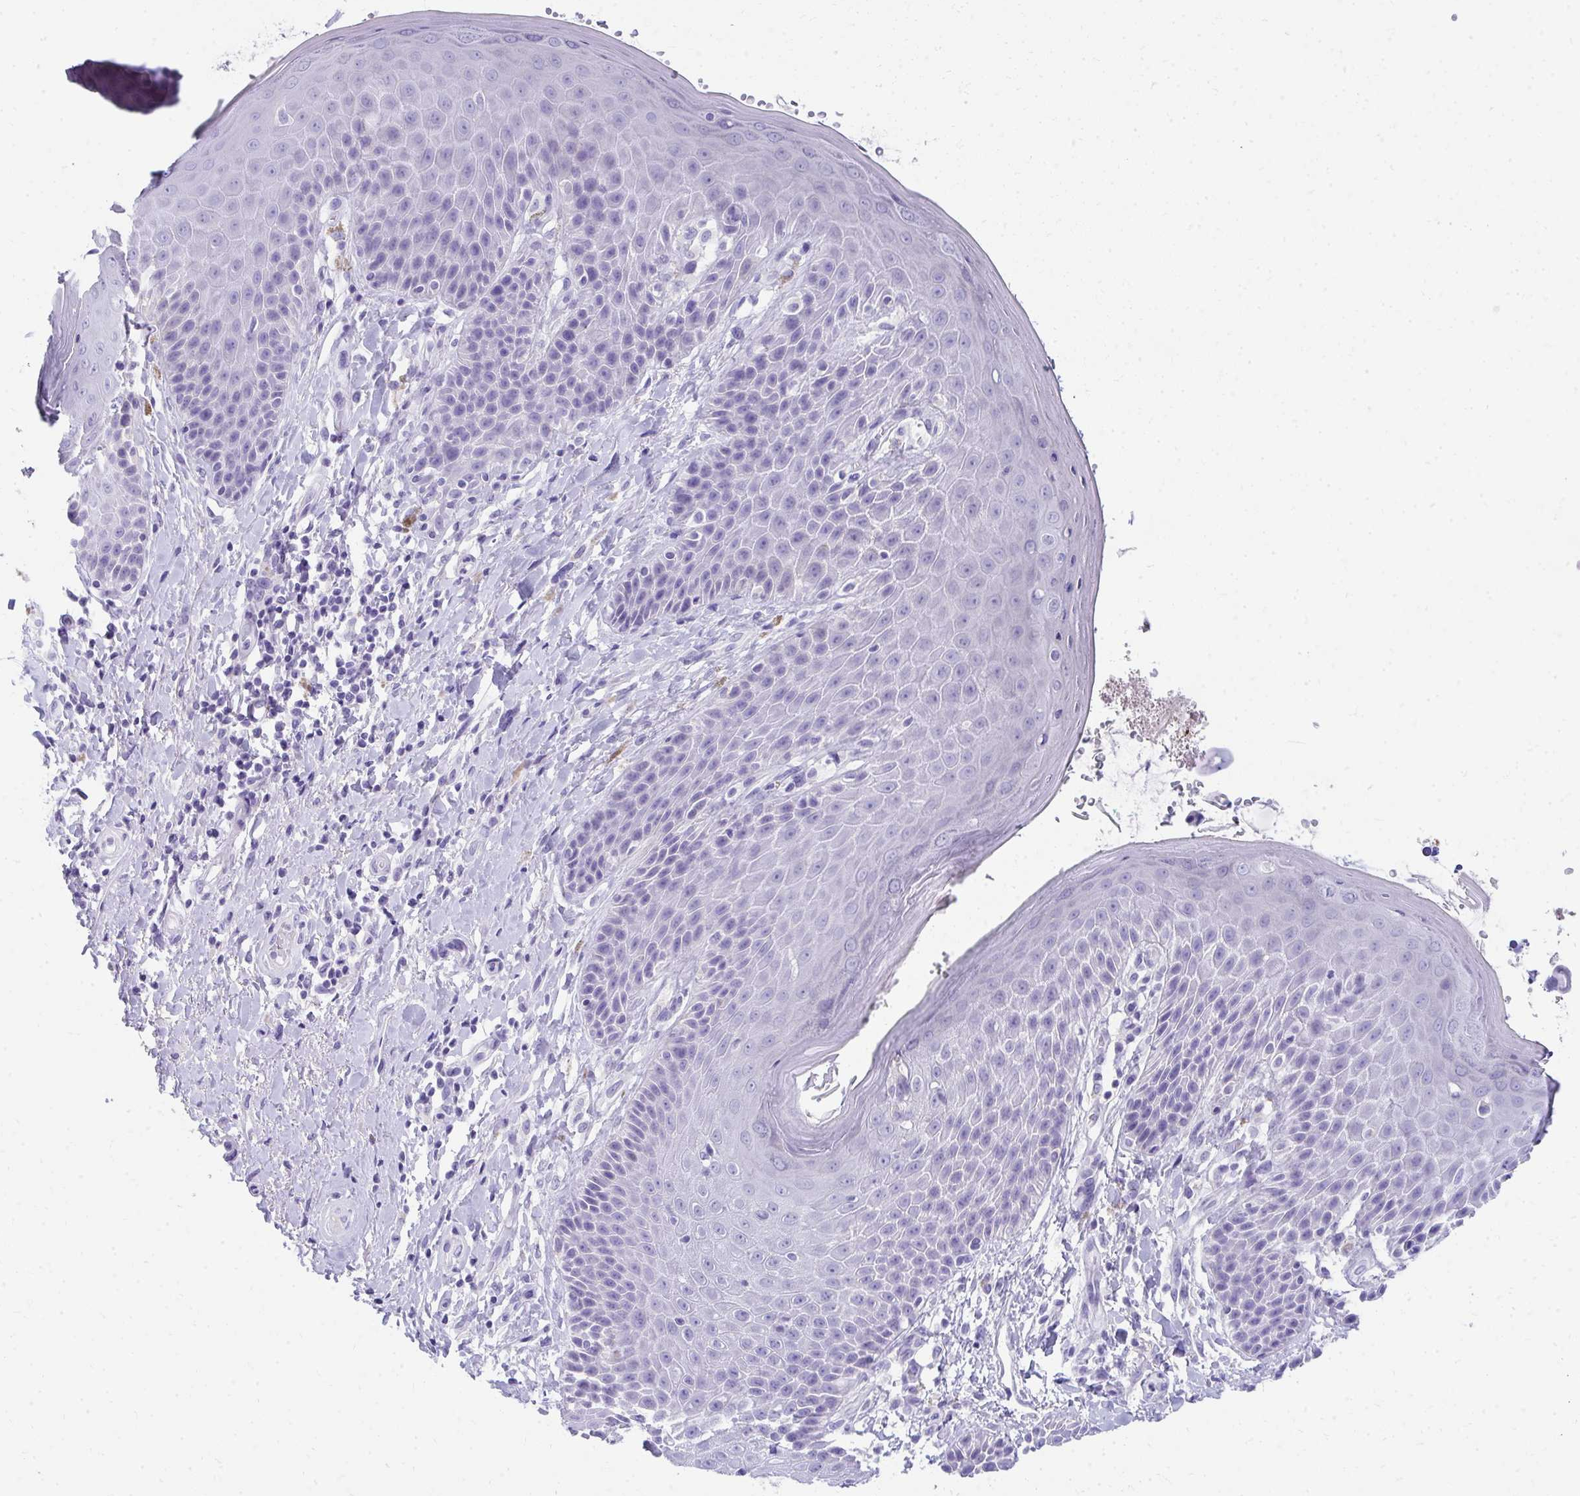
{"staining": {"intensity": "negative", "quantity": "none", "location": "none"}, "tissue": "skin", "cell_type": "Epidermal cells", "image_type": "normal", "snomed": [{"axis": "morphology", "description": "Normal tissue, NOS"}, {"axis": "topography", "description": "Anal"}, {"axis": "topography", "description": "Peripheral nerve tissue"}], "caption": "The IHC histopathology image has no significant staining in epidermal cells of skin.", "gene": "SEC14L3", "patient": {"sex": "male", "age": 51}}